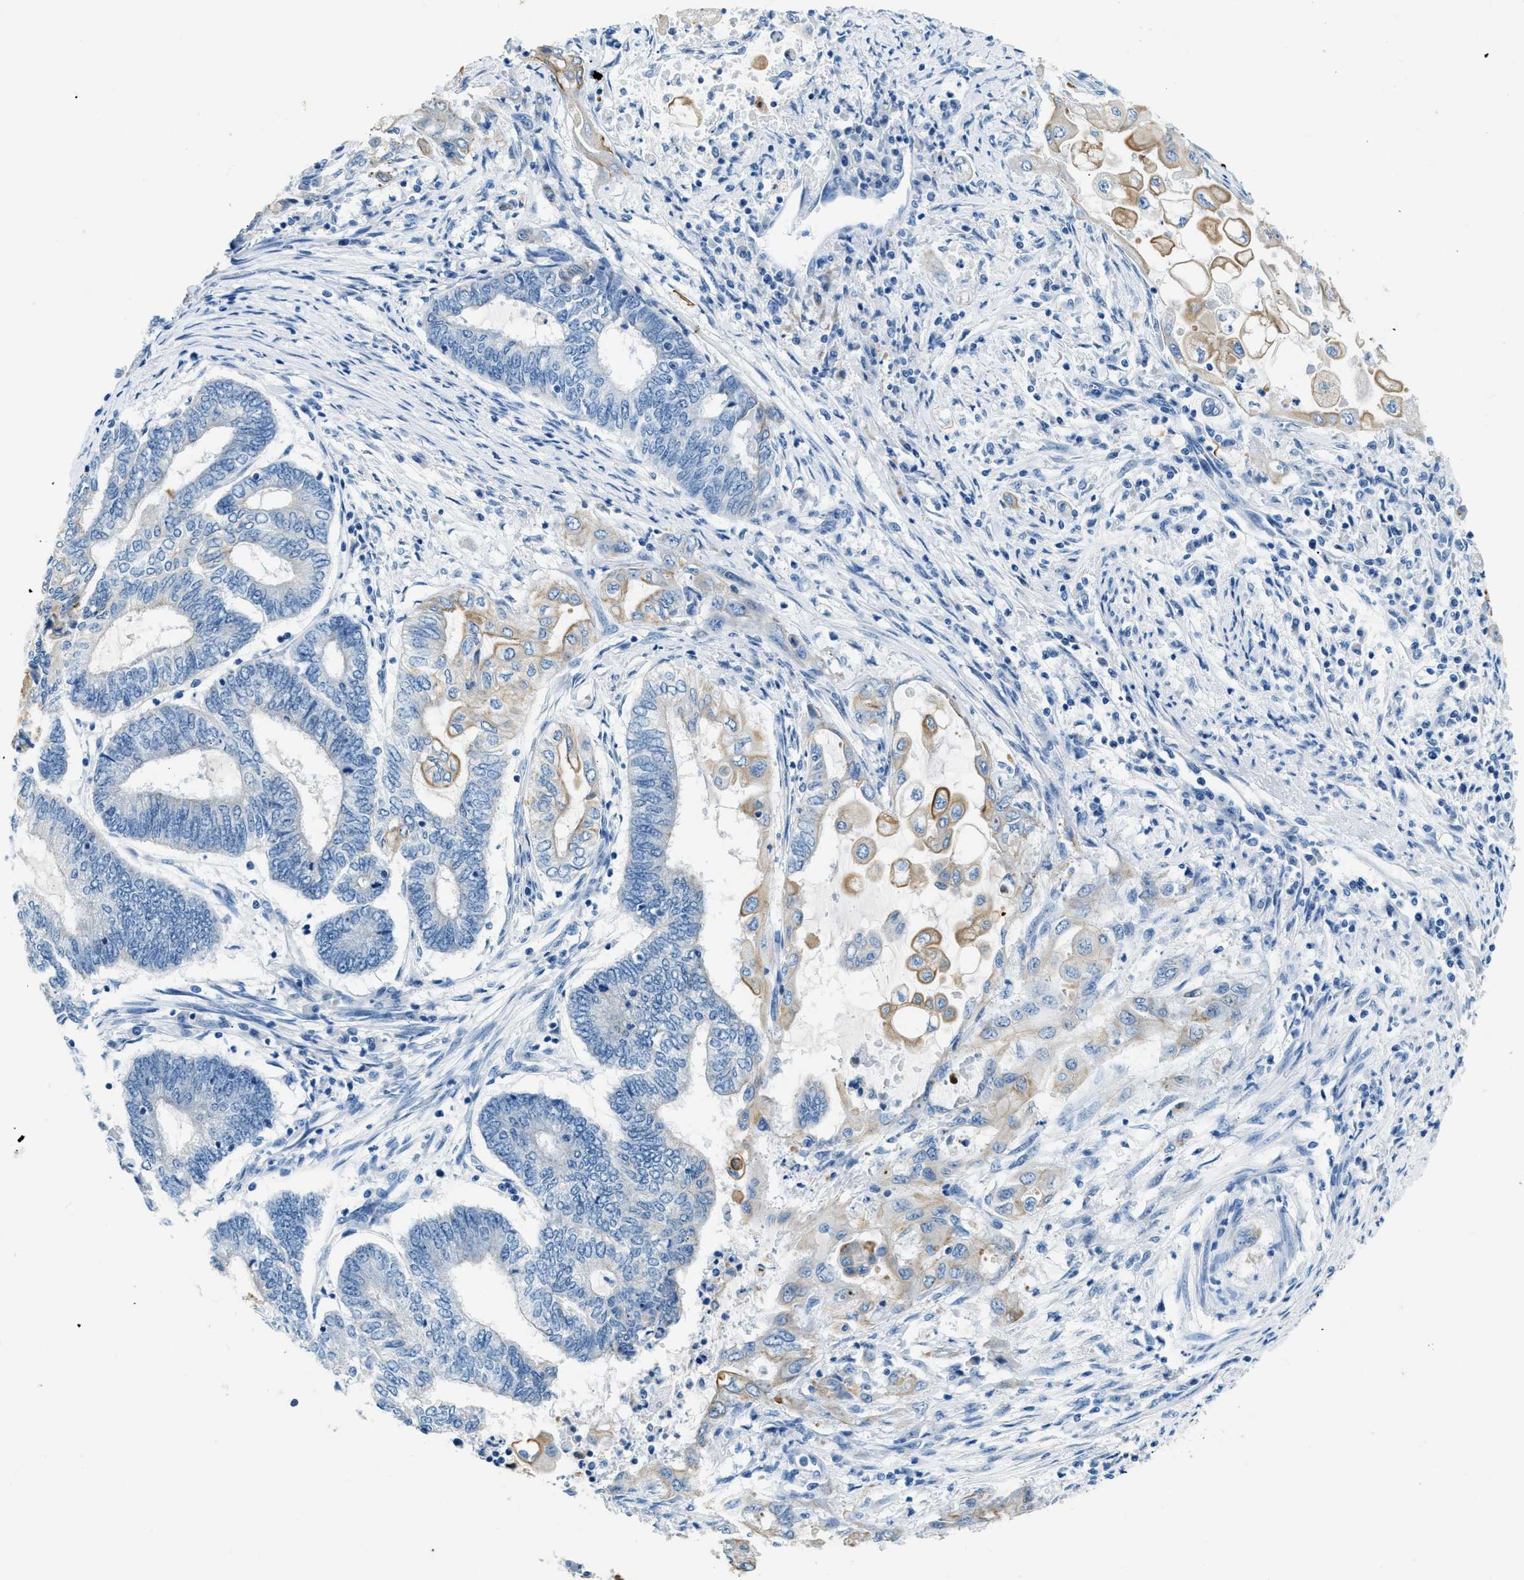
{"staining": {"intensity": "negative", "quantity": "none", "location": "none"}, "tissue": "endometrial cancer", "cell_type": "Tumor cells", "image_type": "cancer", "snomed": [{"axis": "morphology", "description": "Adenocarcinoma, NOS"}, {"axis": "topography", "description": "Uterus"}, {"axis": "topography", "description": "Endometrium"}], "caption": "Tumor cells are negative for protein expression in human adenocarcinoma (endometrial).", "gene": "CFAP20", "patient": {"sex": "female", "age": 70}}